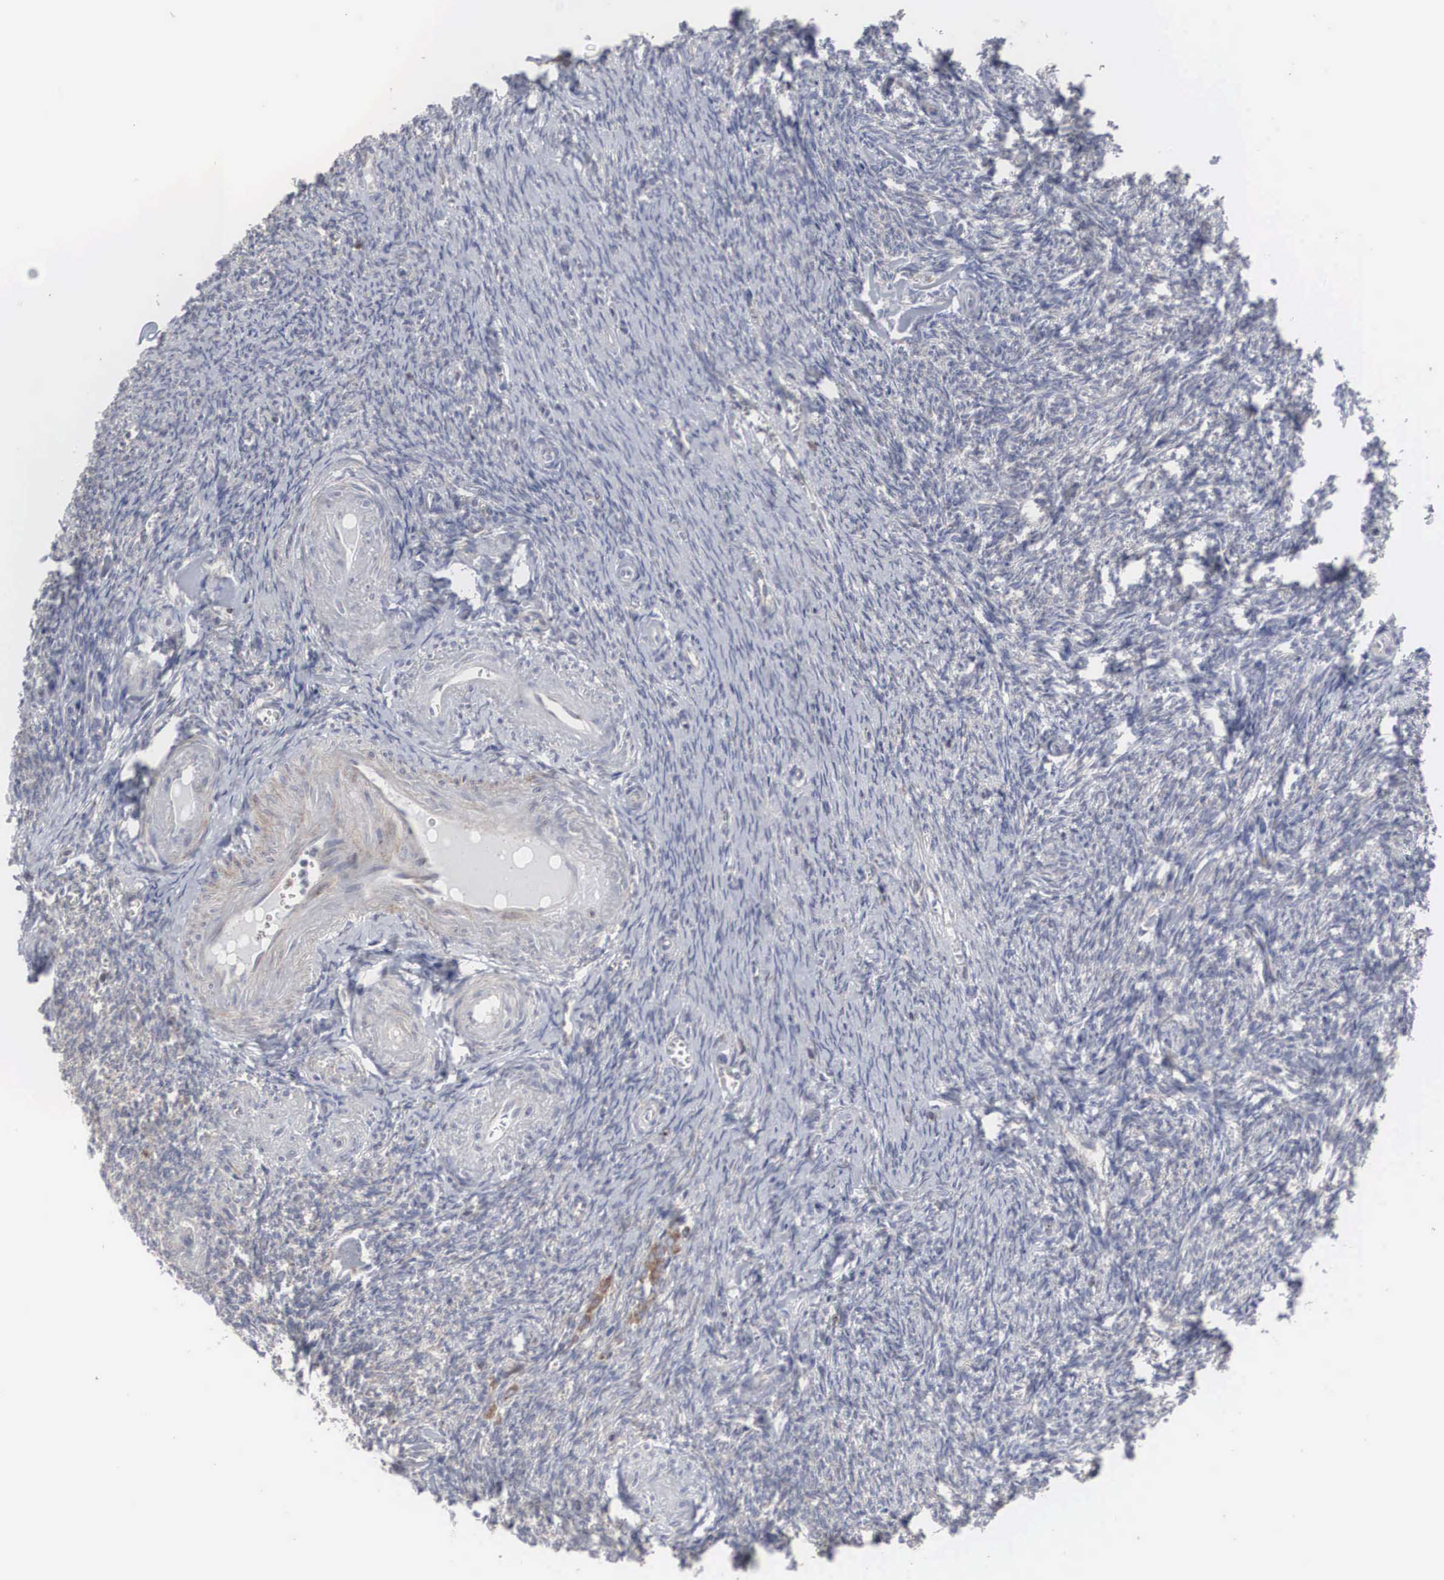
{"staining": {"intensity": "weak", "quantity": ">75%", "location": "cytoplasmic/membranous"}, "tissue": "ovary", "cell_type": "Follicle cells", "image_type": "normal", "snomed": [{"axis": "morphology", "description": "Normal tissue, NOS"}, {"axis": "topography", "description": "Ovary"}], "caption": "An IHC photomicrograph of unremarkable tissue is shown. Protein staining in brown highlights weak cytoplasmic/membranous positivity in ovary within follicle cells.", "gene": "CTAGE15", "patient": {"sex": "female", "age": 54}}